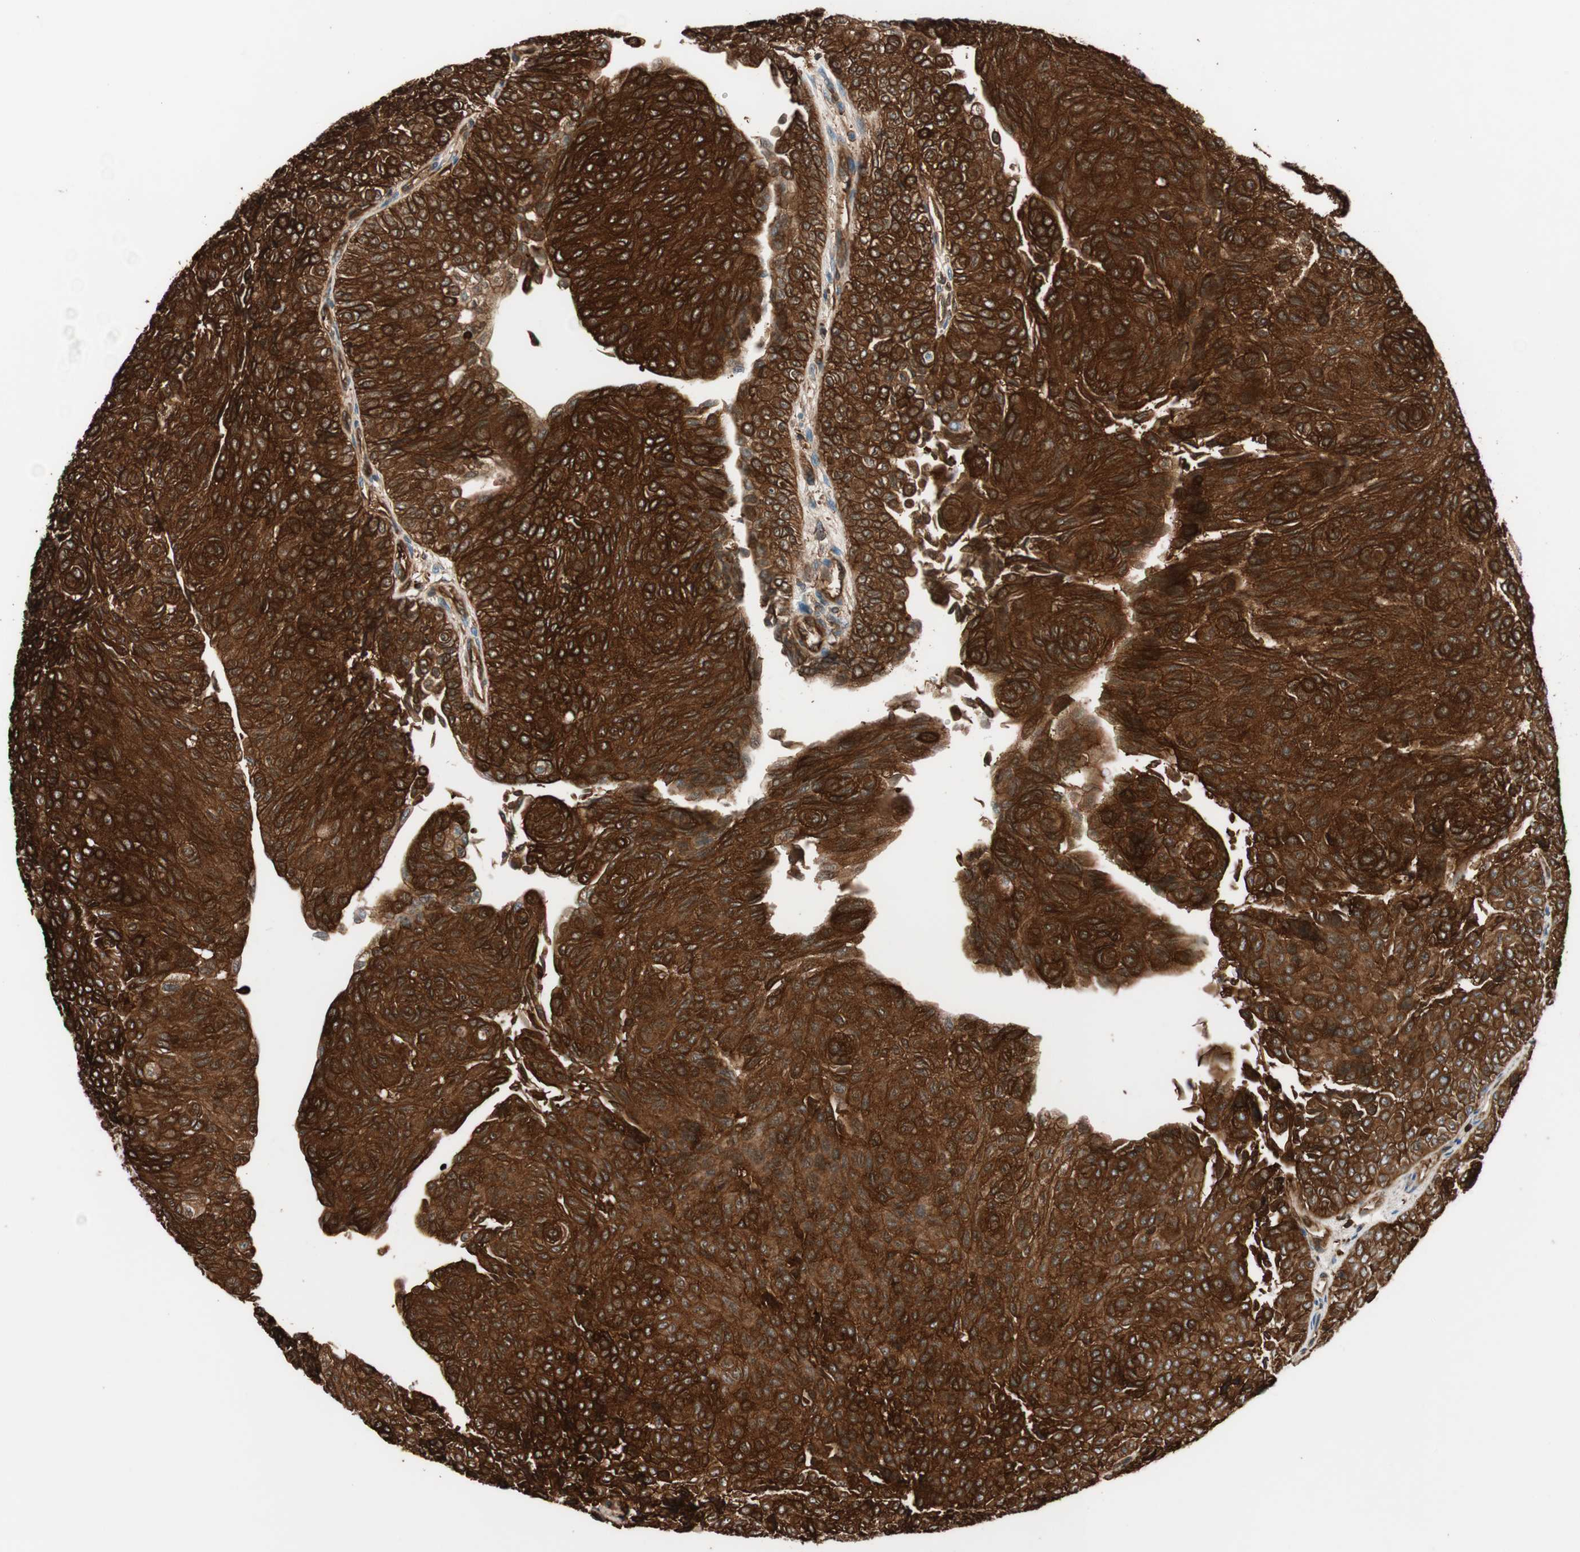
{"staining": {"intensity": "strong", "quantity": ">75%", "location": "cytoplasmic/membranous"}, "tissue": "urothelial cancer", "cell_type": "Tumor cells", "image_type": "cancer", "snomed": [{"axis": "morphology", "description": "Urothelial carcinoma, Low grade"}, {"axis": "topography", "description": "Urinary bladder"}], "caption": "A brown stain highlights strong cytoplasmic/membranous staining of a protein in human urothelial carcinoma (low-grade) tumor cells.", "gene": "VASP", "patient": {"sex": "male", "age": 78}}